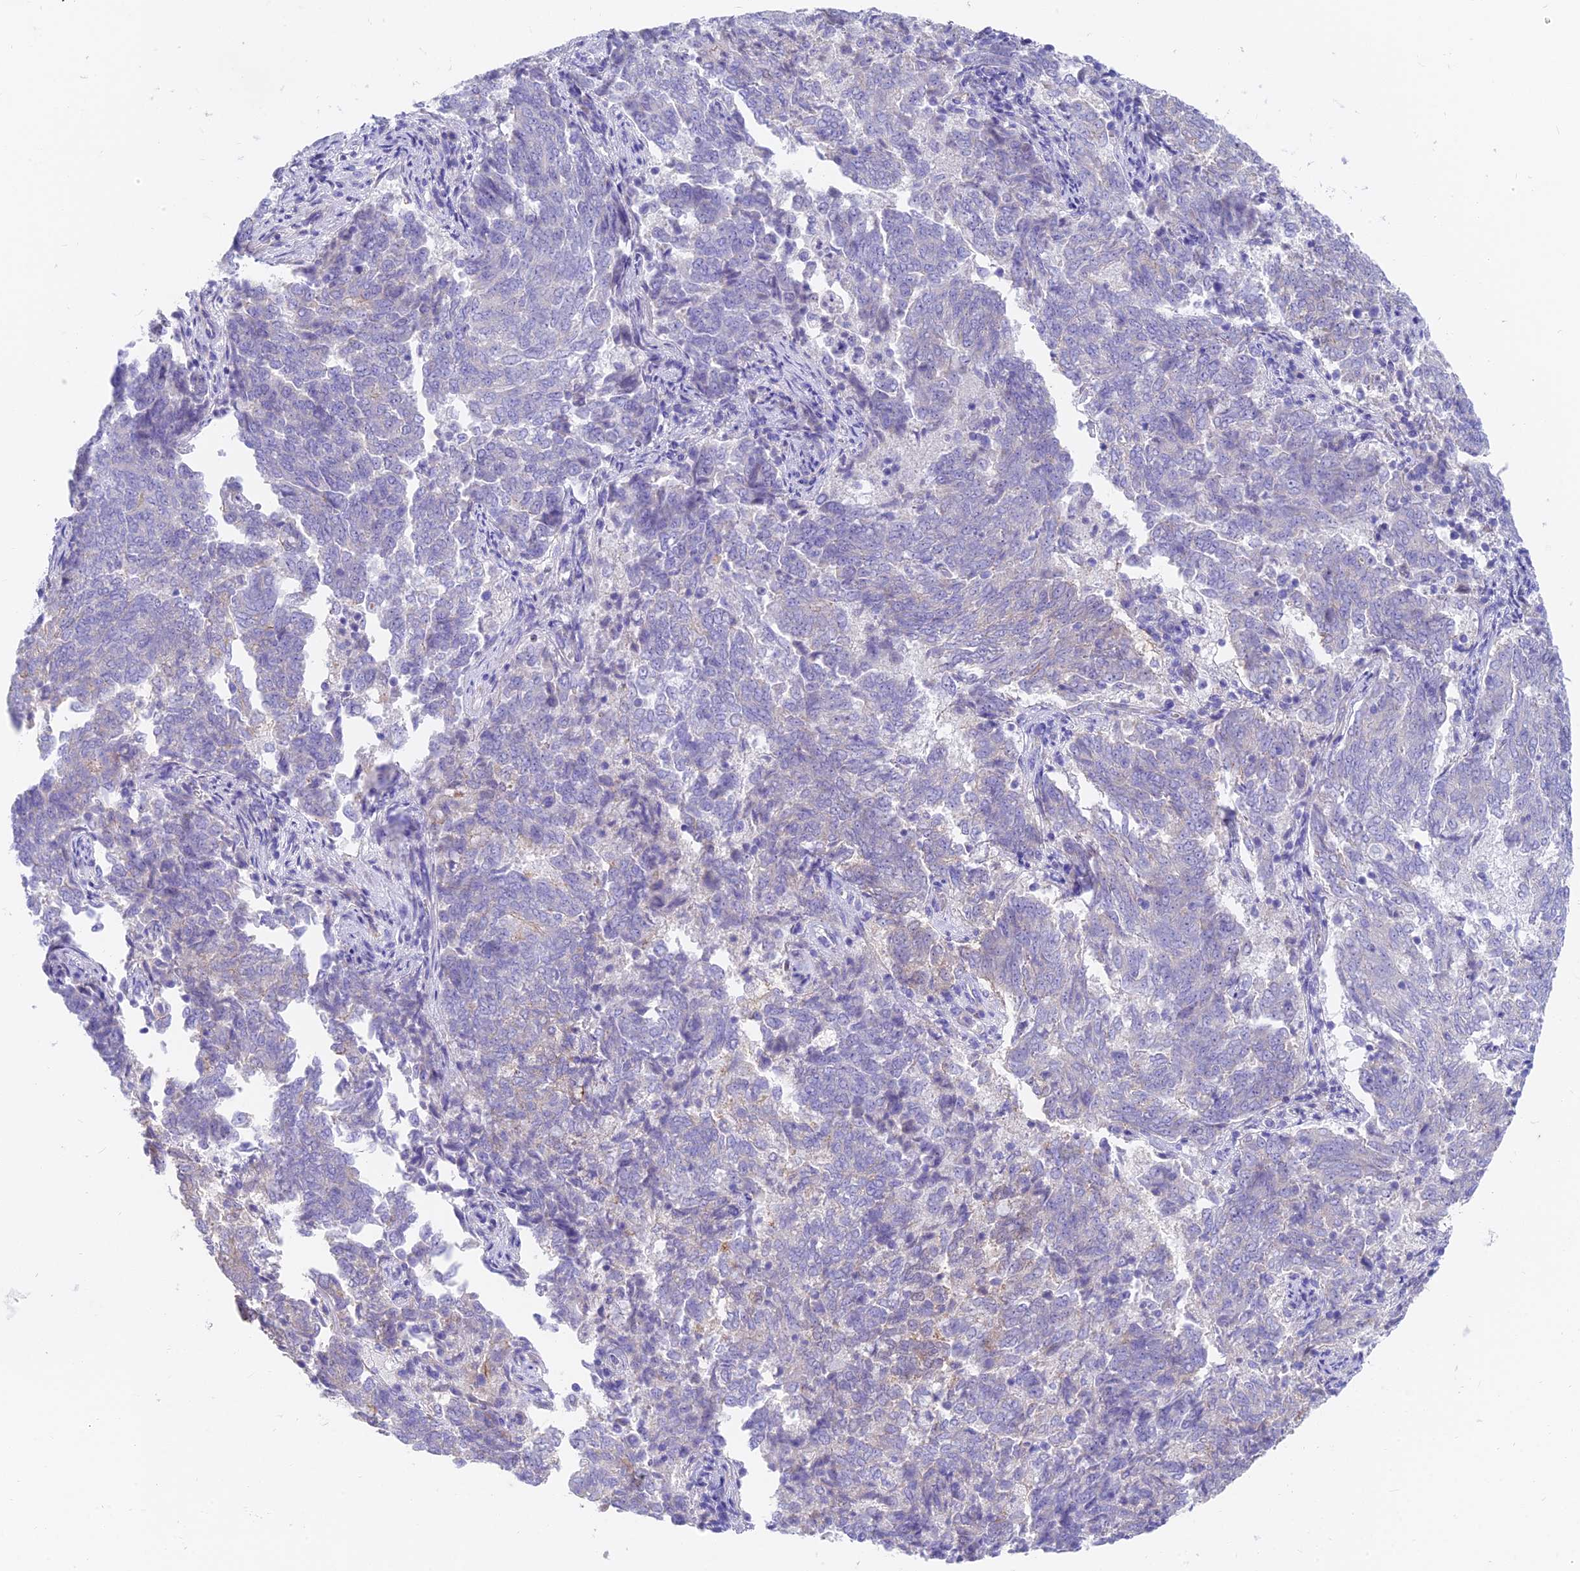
{"staining": {"intensity": "negative", "quantity": "none", "location": "none"}, "tissue": "endometrial cancer", "cell_type": "Tumor cells", "image_type": "cancer", "snomed": [{"axis": "morphology", "description": "Adenocarcinoma, NOS"}, {"axis": "topography", "description": "Endometrium"}], "caption": "Protein analysis of endometrial adenocarcinoma demonstrates no significant staining in tumor cells. (DAB (3,3'-diaminobenzidine) immunohistochemistry with hematoxylin counter stain).", "gene": "FAM168B", "patient": {"sex": "female", "age": 80}}